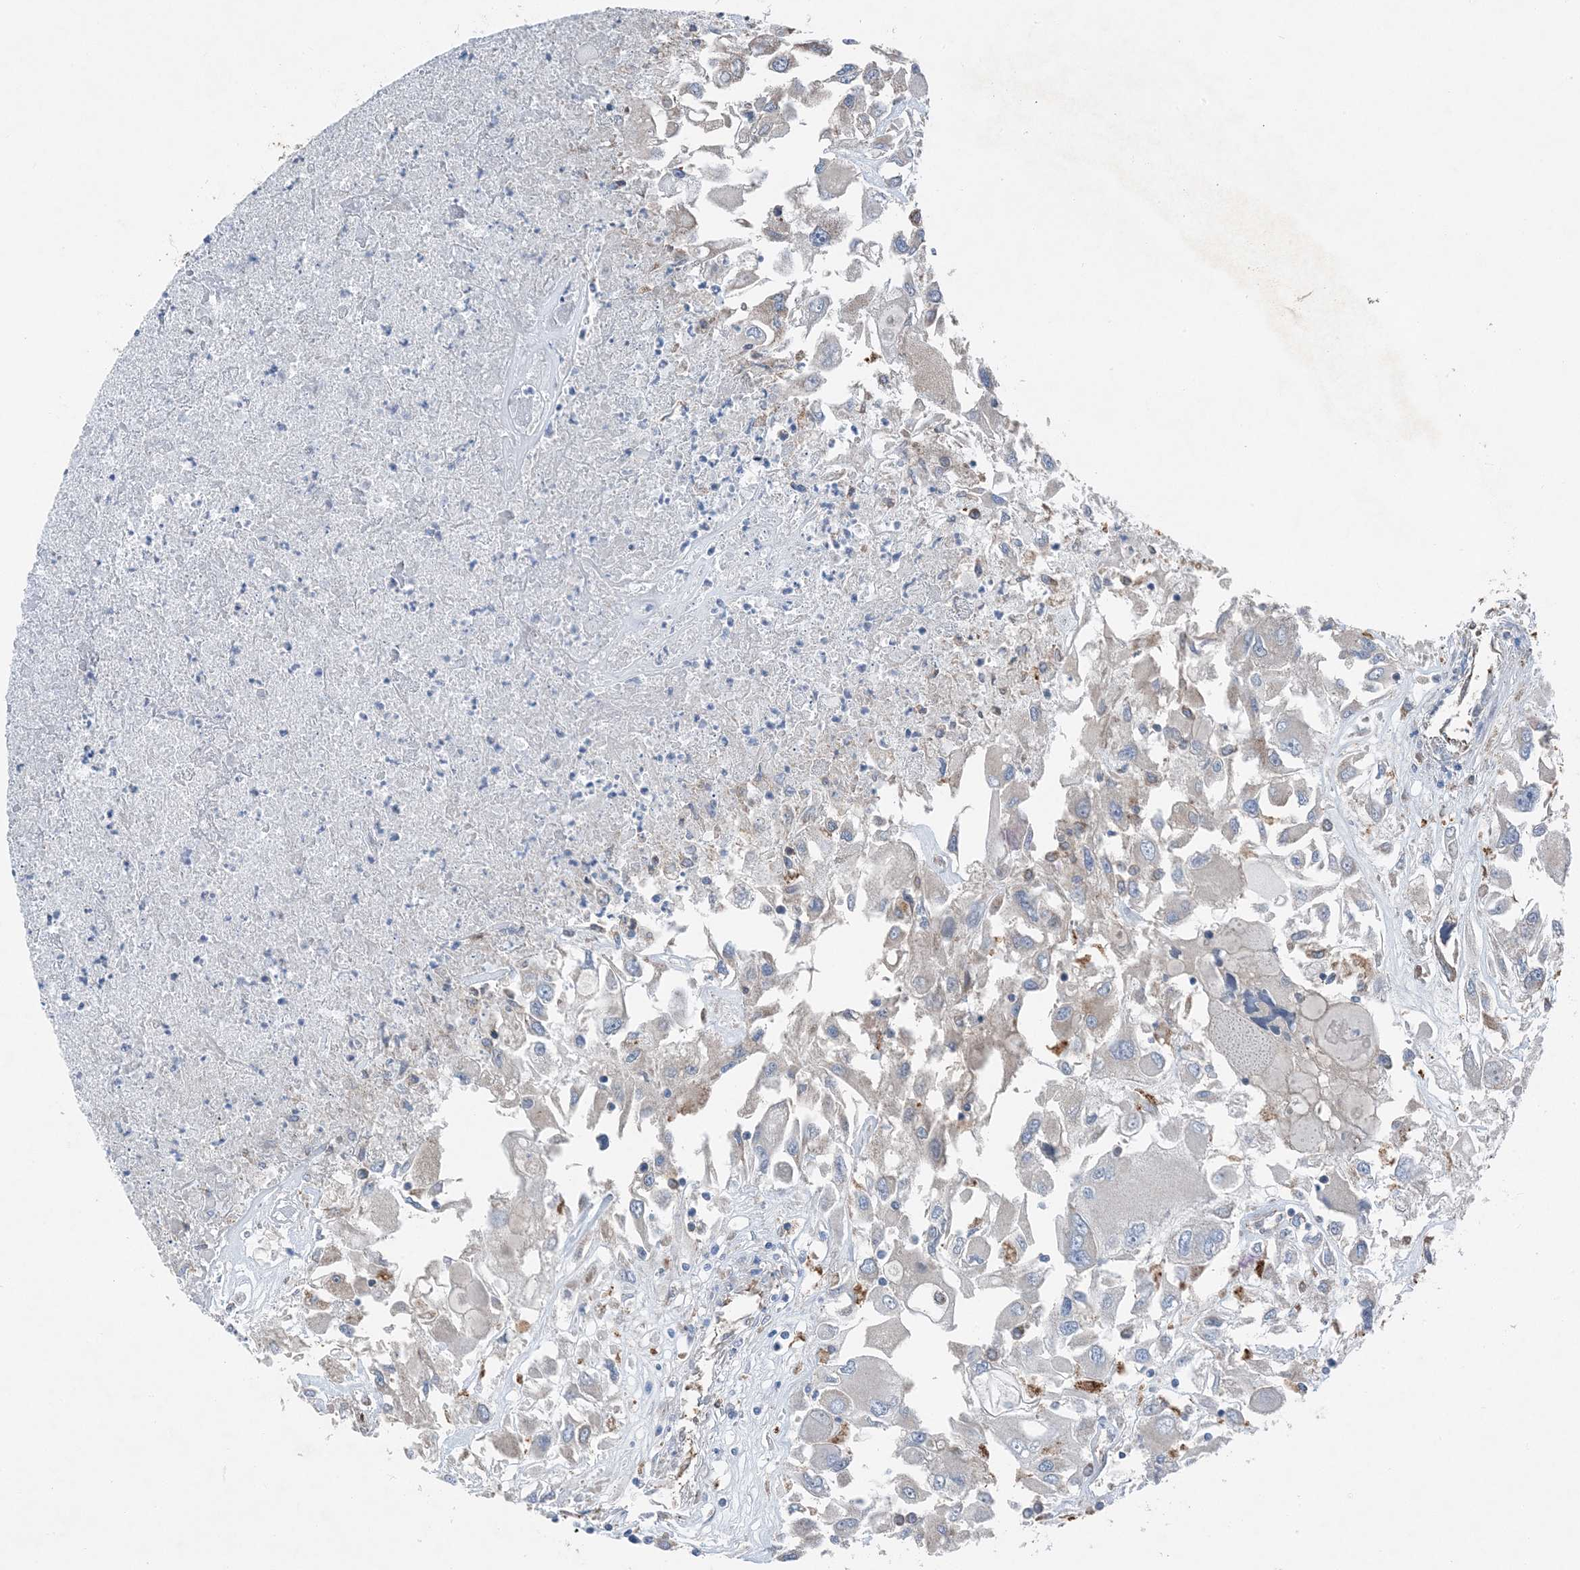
{"staining": {"intensity": "negative", "quantity": "none", "location": "none"}, "tissue": "renal cancer", "cell_type": "Tumor cells", "image_type": "cancer", "snomed": [{"axis": "morphology", "description": "Adenocarcinoma, NOS"}, {"axis": "topography", "description": "Kidney"}], "caption": "This histopathology image is of adenocarcinoma (renal) stained with immunohistochemistry to label a protein in brown with the nuclei are counter-stained blue. There is no staining in tumor cells. (Stains: DAB (3,3'-diaminobenzidine) IHC with hematoxylin counter stain, Microscopy: brightfield microscopy at high magnification).", "gene": "DHX30", "patient": {"sex": "female", "age": 52}}